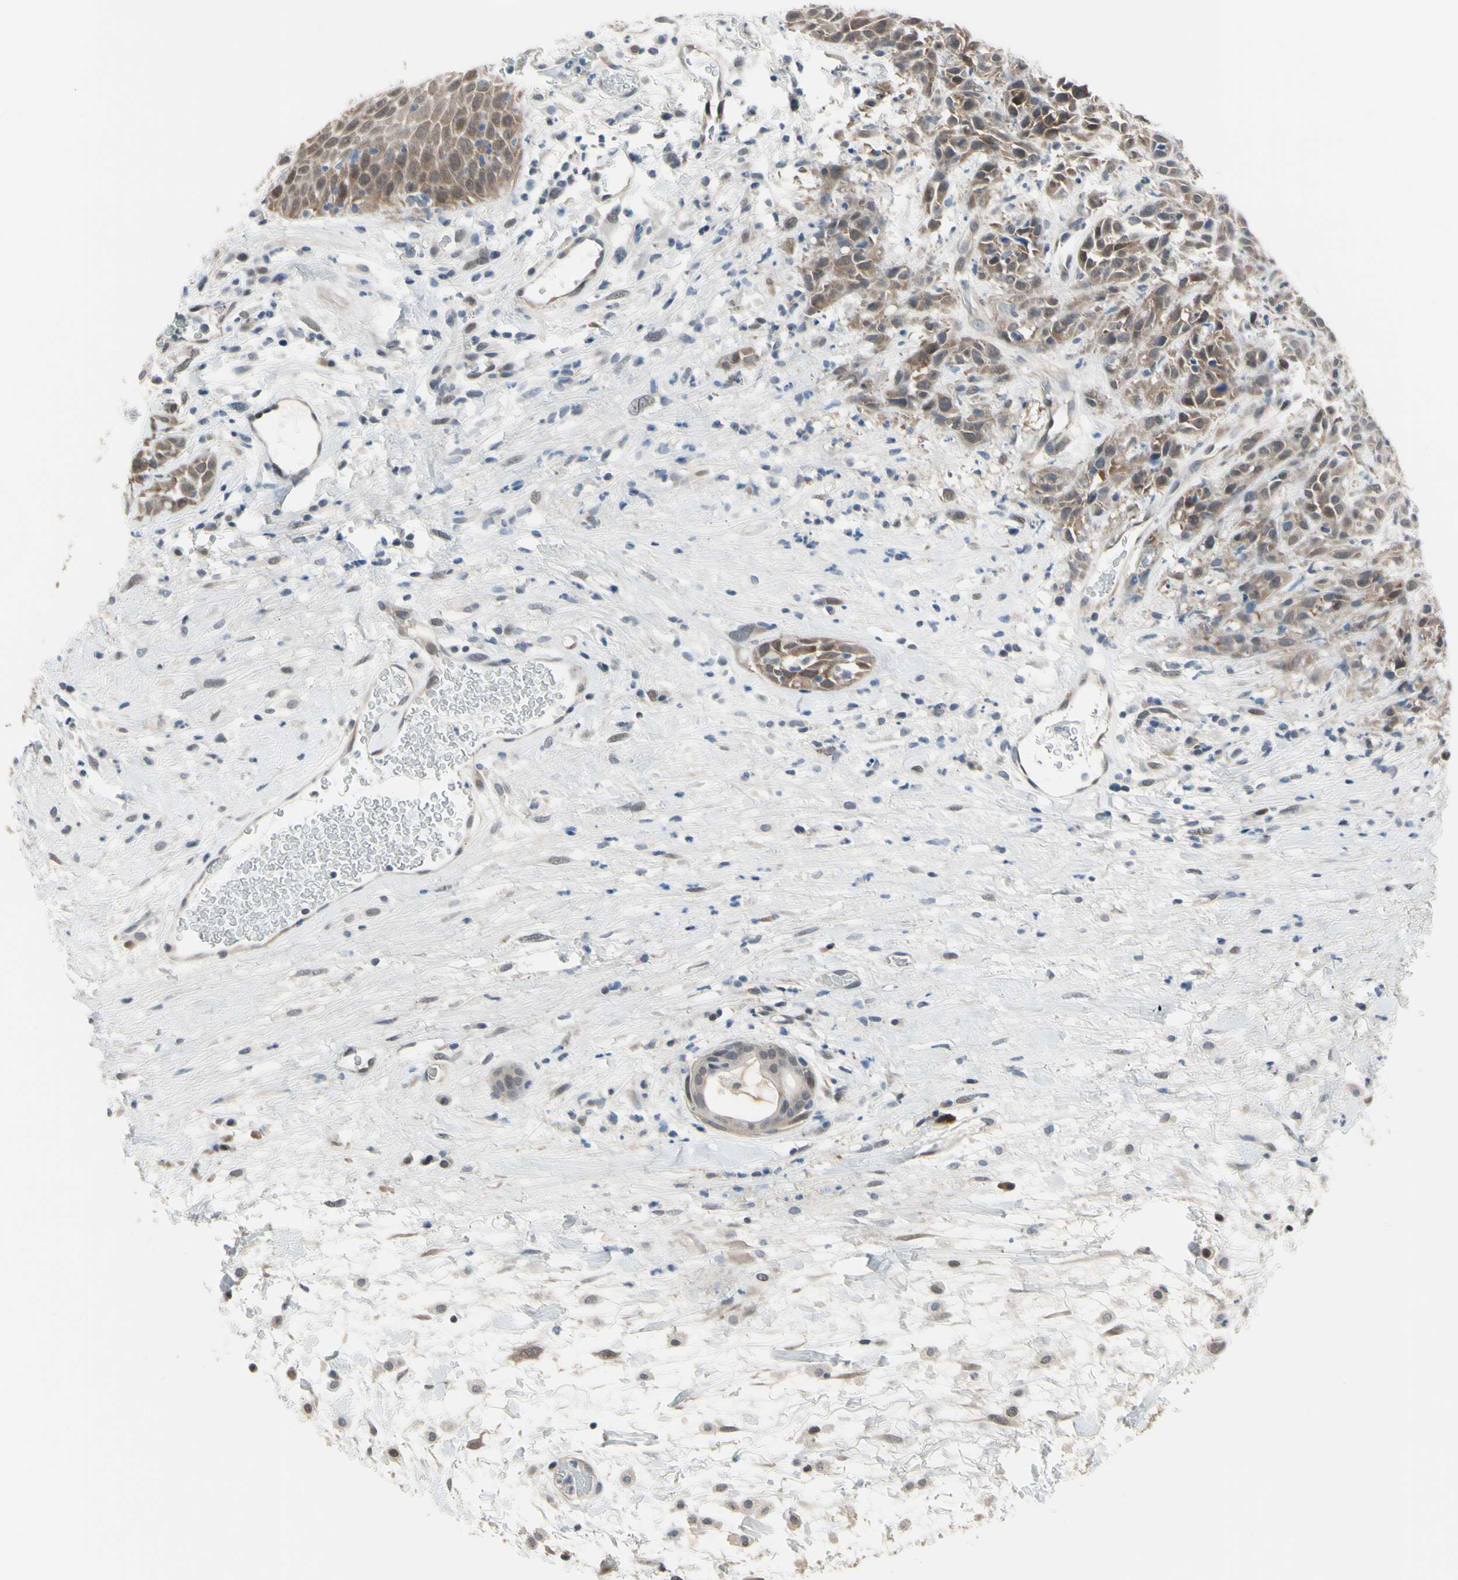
{"staining": {"intensity": "moderate", "quantity": ">75%", "location": "cytoplasmic/membranous"}, "tissue": "head and neck cancer", "cell_type": "Tumor cells", "image_type": "cancer", "snomed": [{"axis": "morphology", "description": "Normal tissue, NOS"}, {"axis": "morphology", "description": "Squamous cell carcinoma, NOS"}, {"axis": "topography", "description": "Cartilage tissue"}, {"axis": "topography", "description": "Head-Neck"}], "caption": "A high-resolution histopathology image shows immunohistochemistry staining of squamous cell carcinoma (head and neck), which exhibits moderate cytoplasmic/membranous expression in about >75% of tumor cells.", "gene": "HSPA4", "patient": {"sex": "male", "age": 62}}